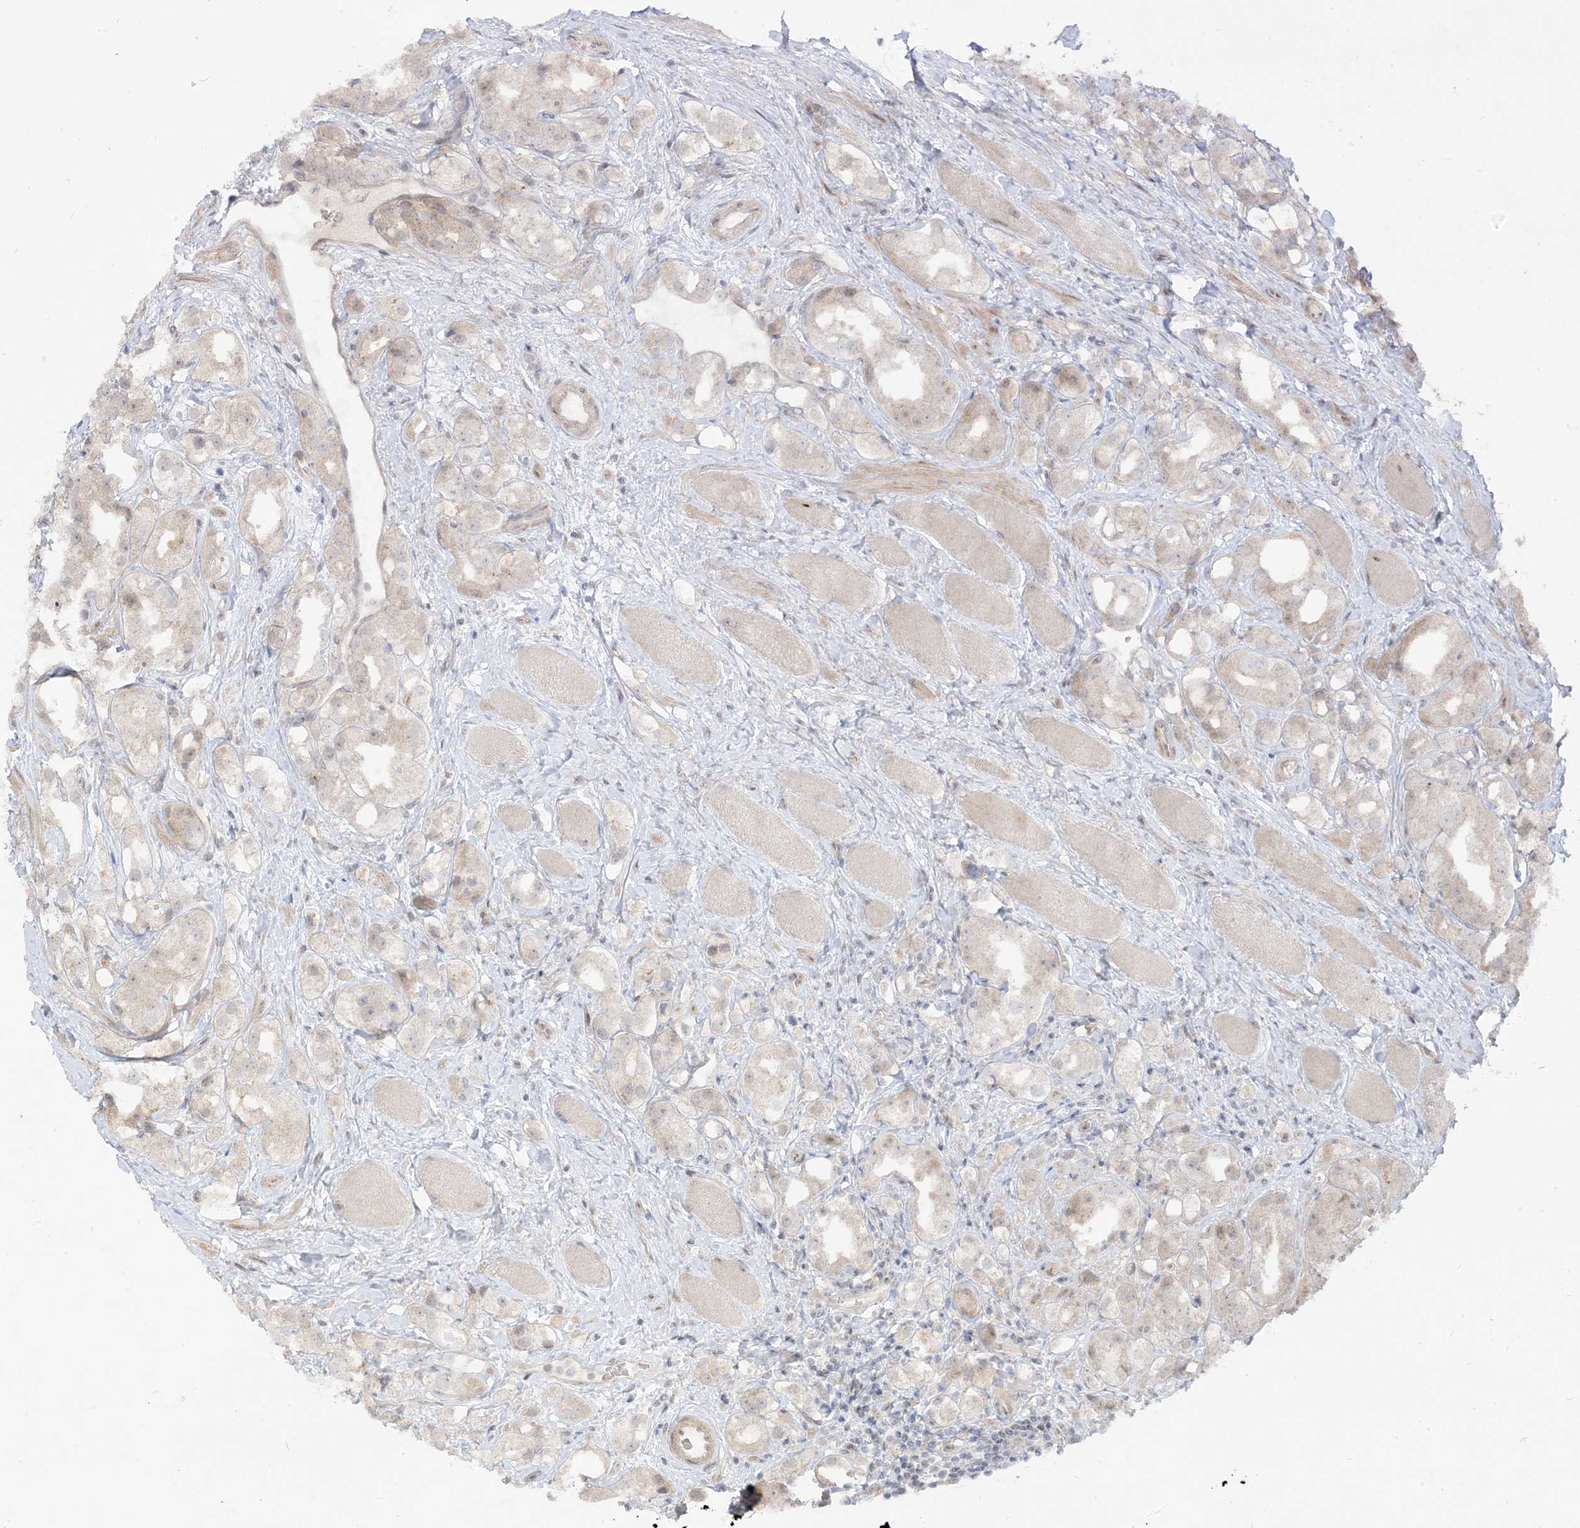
{"staining": {"intensity": "weak", "quantity": "25%-75%", "location": "cytoplasmic/membranous"}, "tissue": "prostate cancer", "cell_type": "Tumor cells", "image_type": "cancer", "snomed": [{"axis": "morphology", "description": "Adenocarcinoma, NOS"}, {"axis": "topography", "description": "Prostate"}], "caption": "Prostate cancer (adenocarcinoma) stained for a protein (brown) shows weak cytoplasmic/membranous positive staining in approximately 25%-75% of tumor cells.", "gene": "TBCC", "patient": {"sex": "male", "age": 79}}